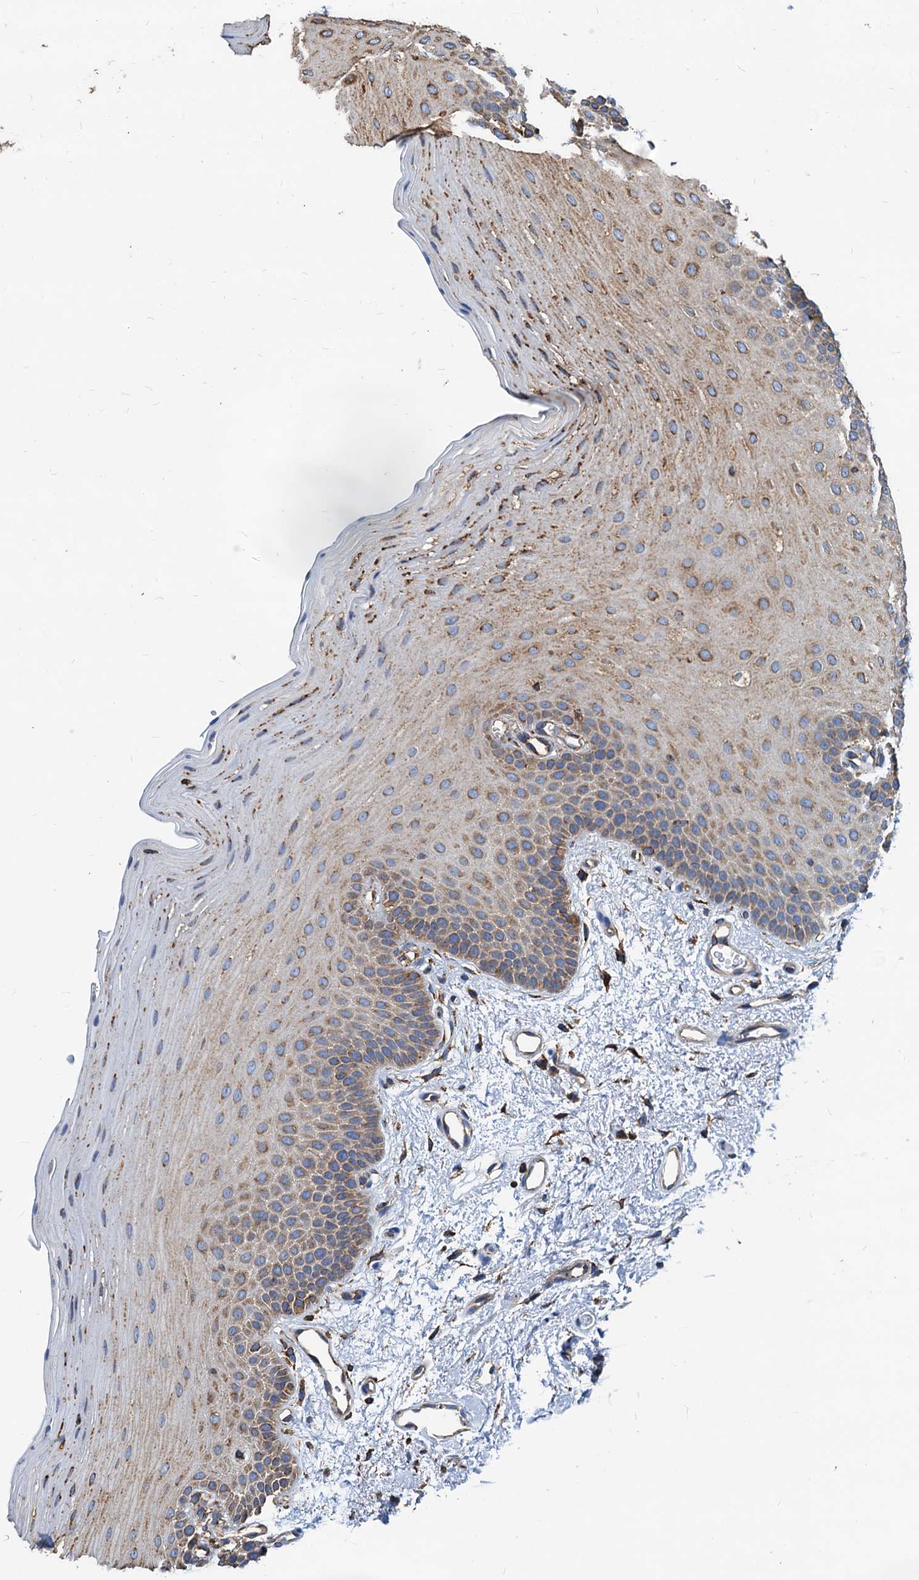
{"staining": {"intensity": "weak", "quantity": ">75%", "location": "cytoplasmic/membranous"}, "tissue": "oral mucosa", "cell_type": "Squamous epithelial cells", "image_type": "normal", "snomed": [{"axis": "morphology", "description": "Normal tissue, NOS"}, {"axis": "topography", "description": "Oral tissue"}], "caption": "This is an image of immunohistochemistry (IHC) staining of normal oral mucosa, which shows weak staining in the cytoplasmic/membranous of squamous epithelial cells.", "gene": "HSPA5", "patient": {"sex": "male", "age": 68}}